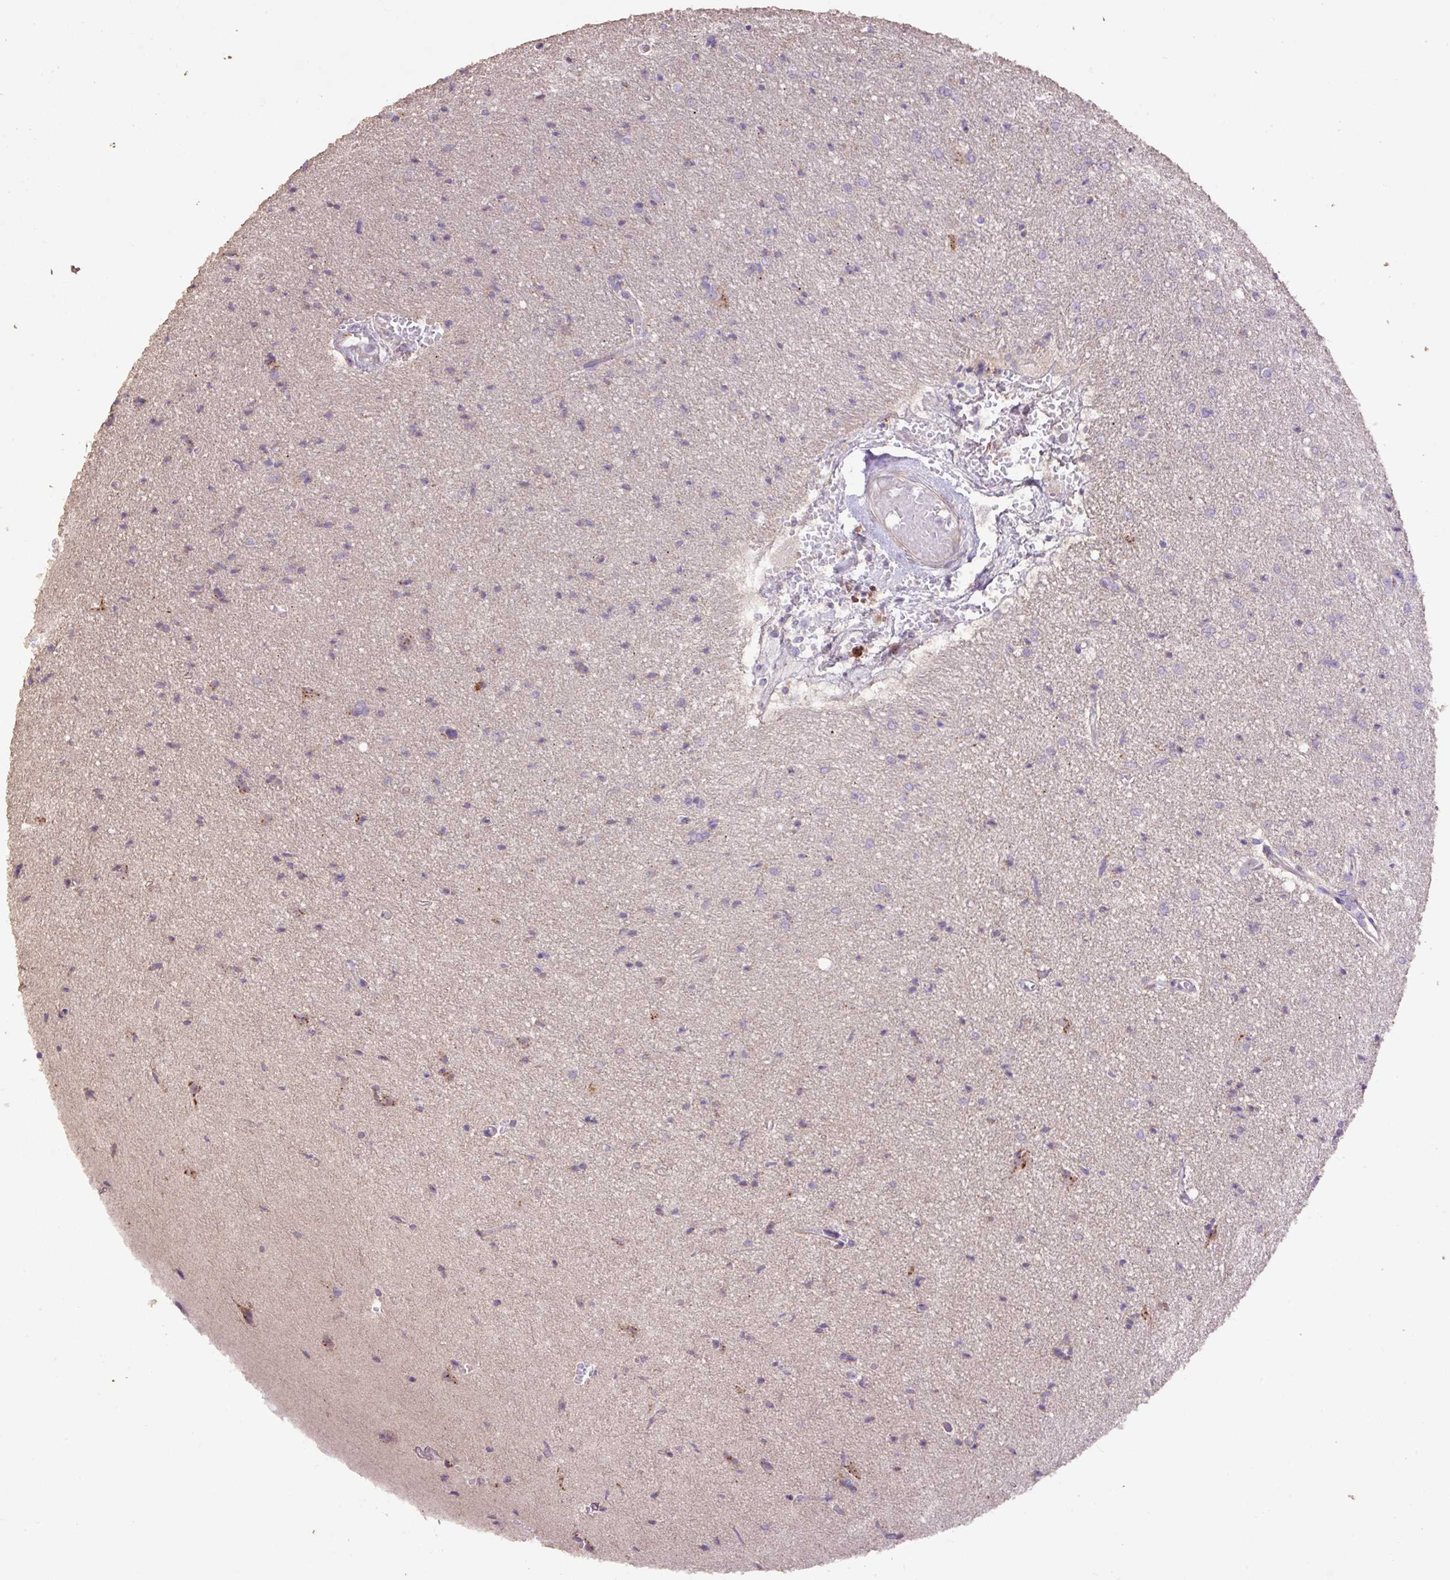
{"staining": {"intensity": "negative", "quantity": "none", "location": "none"}, "tissue": "glioma", "cell_type": "Tumor cells", "image_type": "cancer", "snomed": [{"axis": "morphology", "description": "Glioma, malignant, Low grade"}, {"axis": "topography", "description": "Brain"}], "caption": "The immunohistochemistry micrograph has no significant expression in tumor cells of glioma tissue.", "gene": "ABR", "patient": {"sex": "male", "age": 26}}